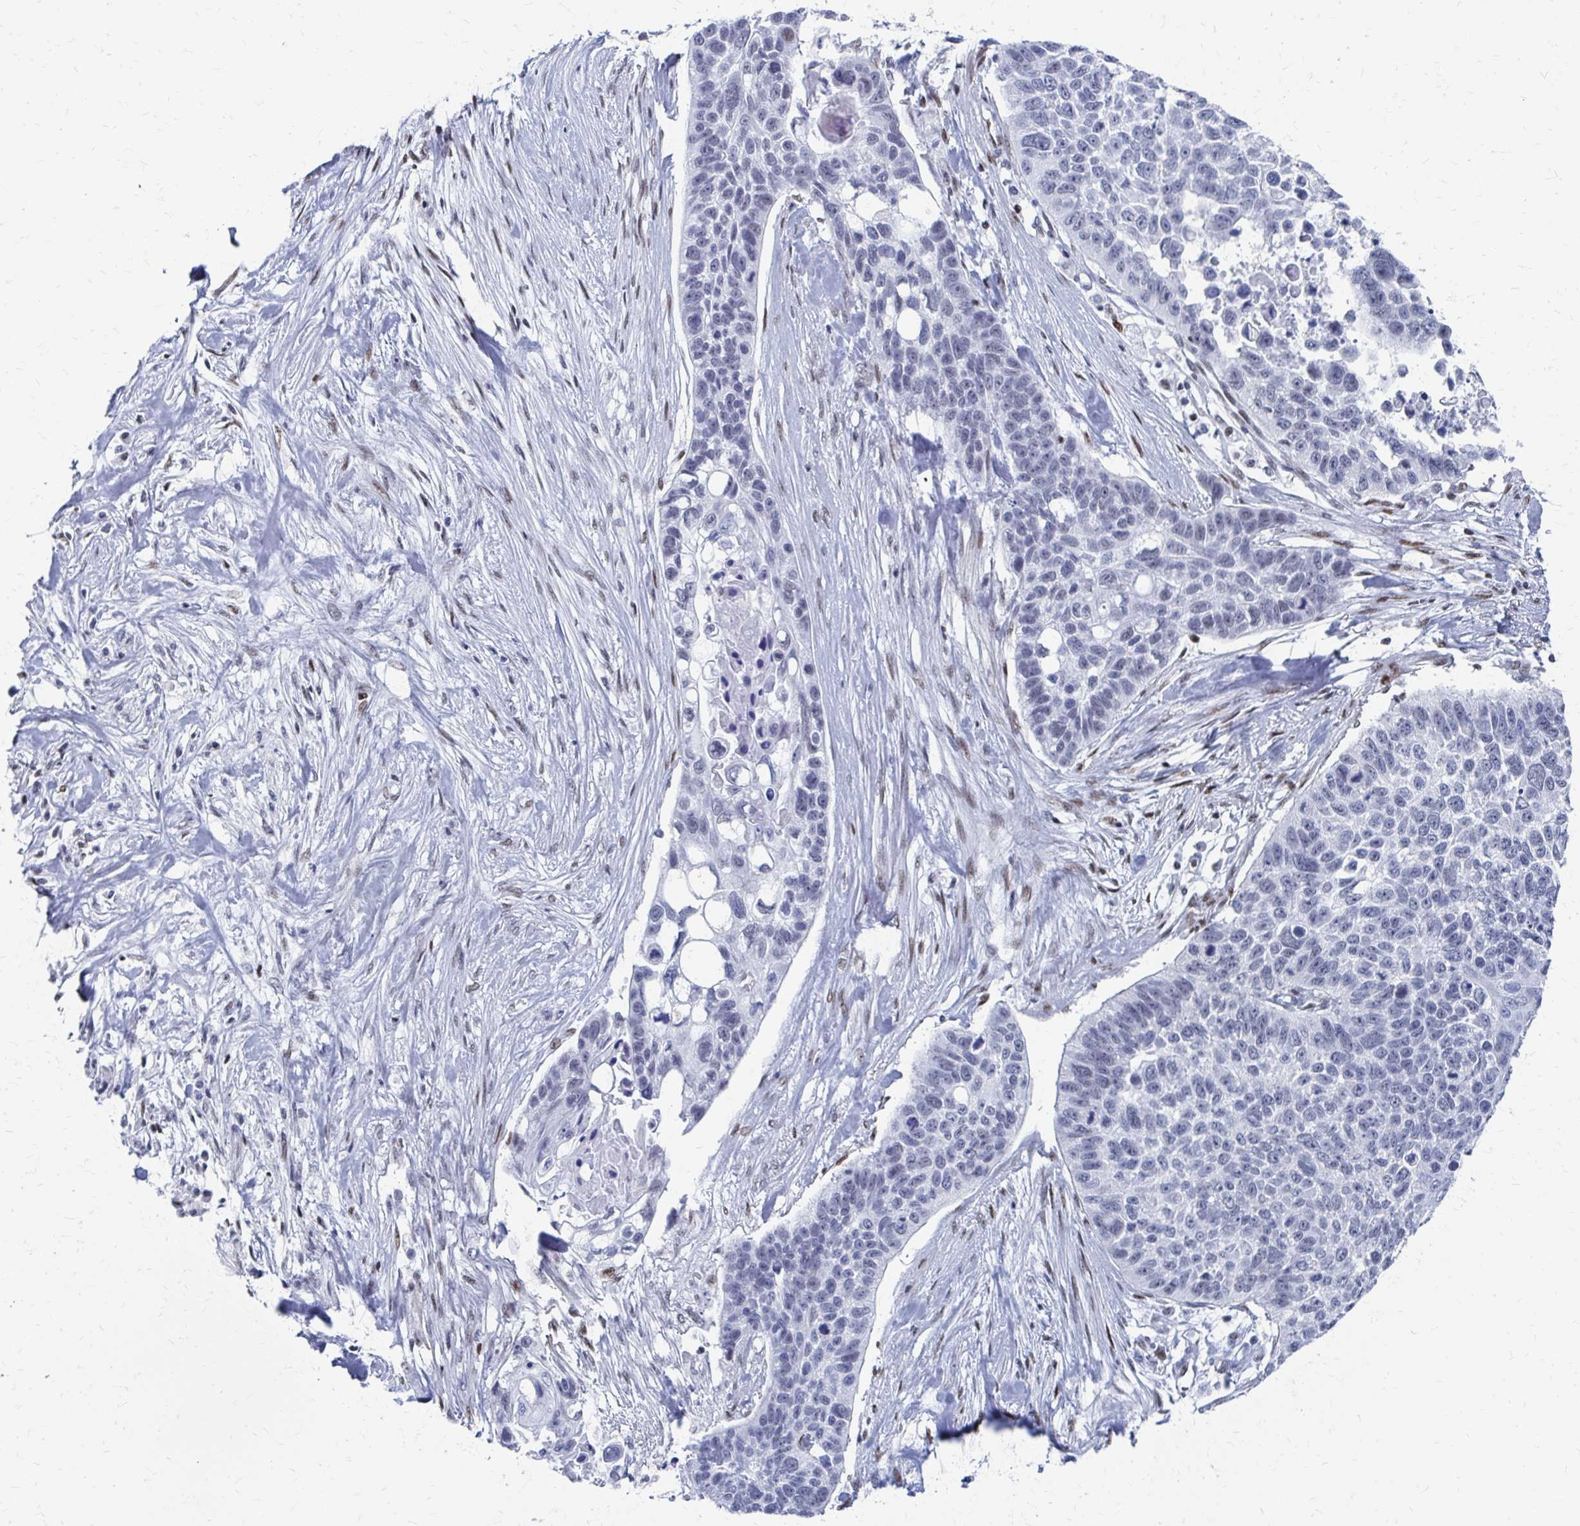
{"staining": {"intensity": "negative", "quantity": "none", "location": "none"}, "tissue": "lung cancer", "cell_type": "Tumor cells", "image_type": "cancer", "snomed": [{"axis": "morphology", "description": "Squamous cell carcinoma, NOS"}, {"axis": "topography", "description": "Lung"}], "caption": "DAB immunohistochemical staining of lung cancer exhibits no significant expression in tumor cells.", "gene": "CDIN1", "patient": {"sex": "male", "age": 62}}